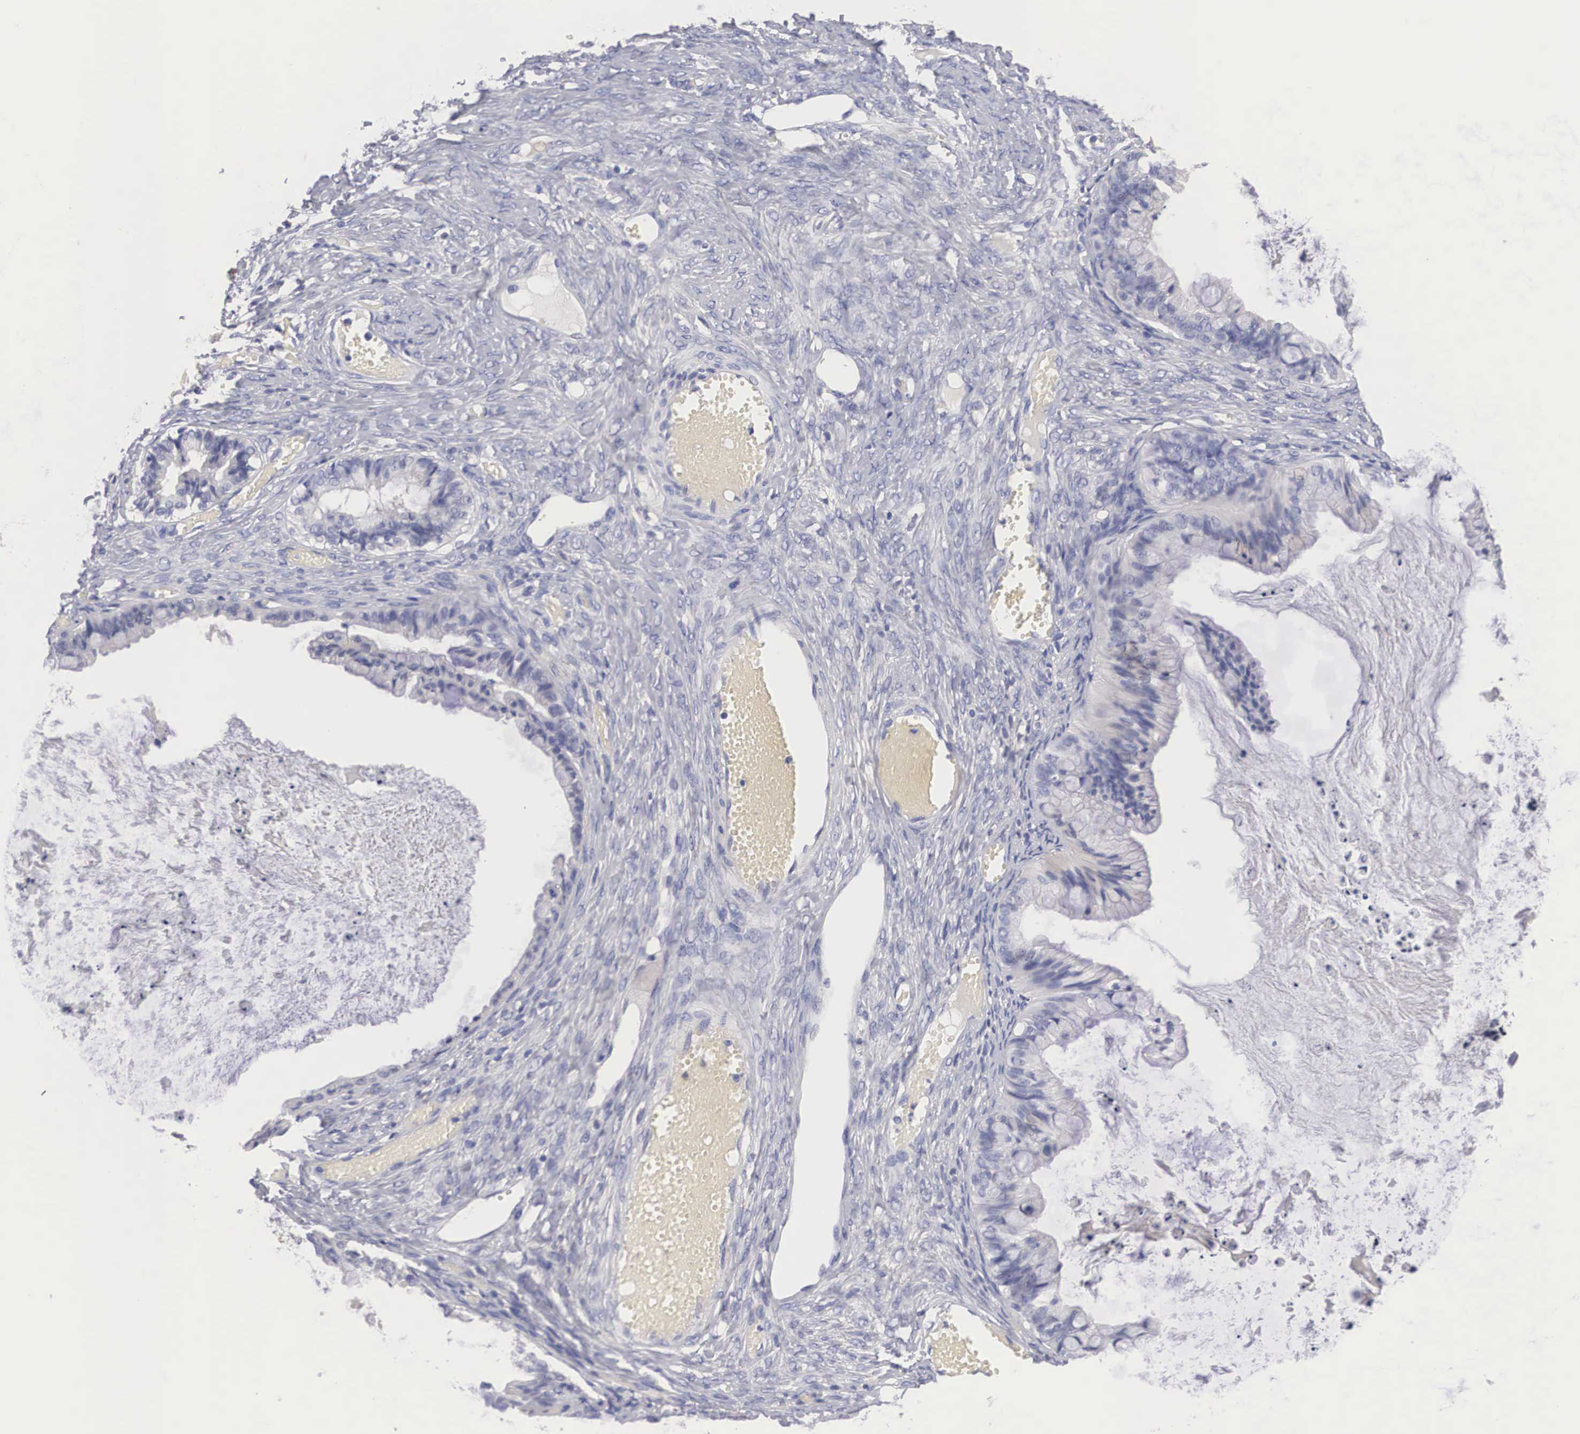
{"staining": {"intensity": "weak", "quantity": "<25%", "location": "cytoplasmic/membranous"}, "tissue": "ovarian cancer", "cell_type": "Tumor cells", "image_type": "cancer", "snomed": [{"axis": "morphology", "description": "Cystadenocarcinoma, mucinous, NOS"}, {"axis": "topography", "description": "Ovary"}], "caption": "Immunohistochemical staining of ovarian cancer displays no significant positivity in tumor cells.", "gene": "ABHD4", "patient": {"sex": "female", "age": 57}}